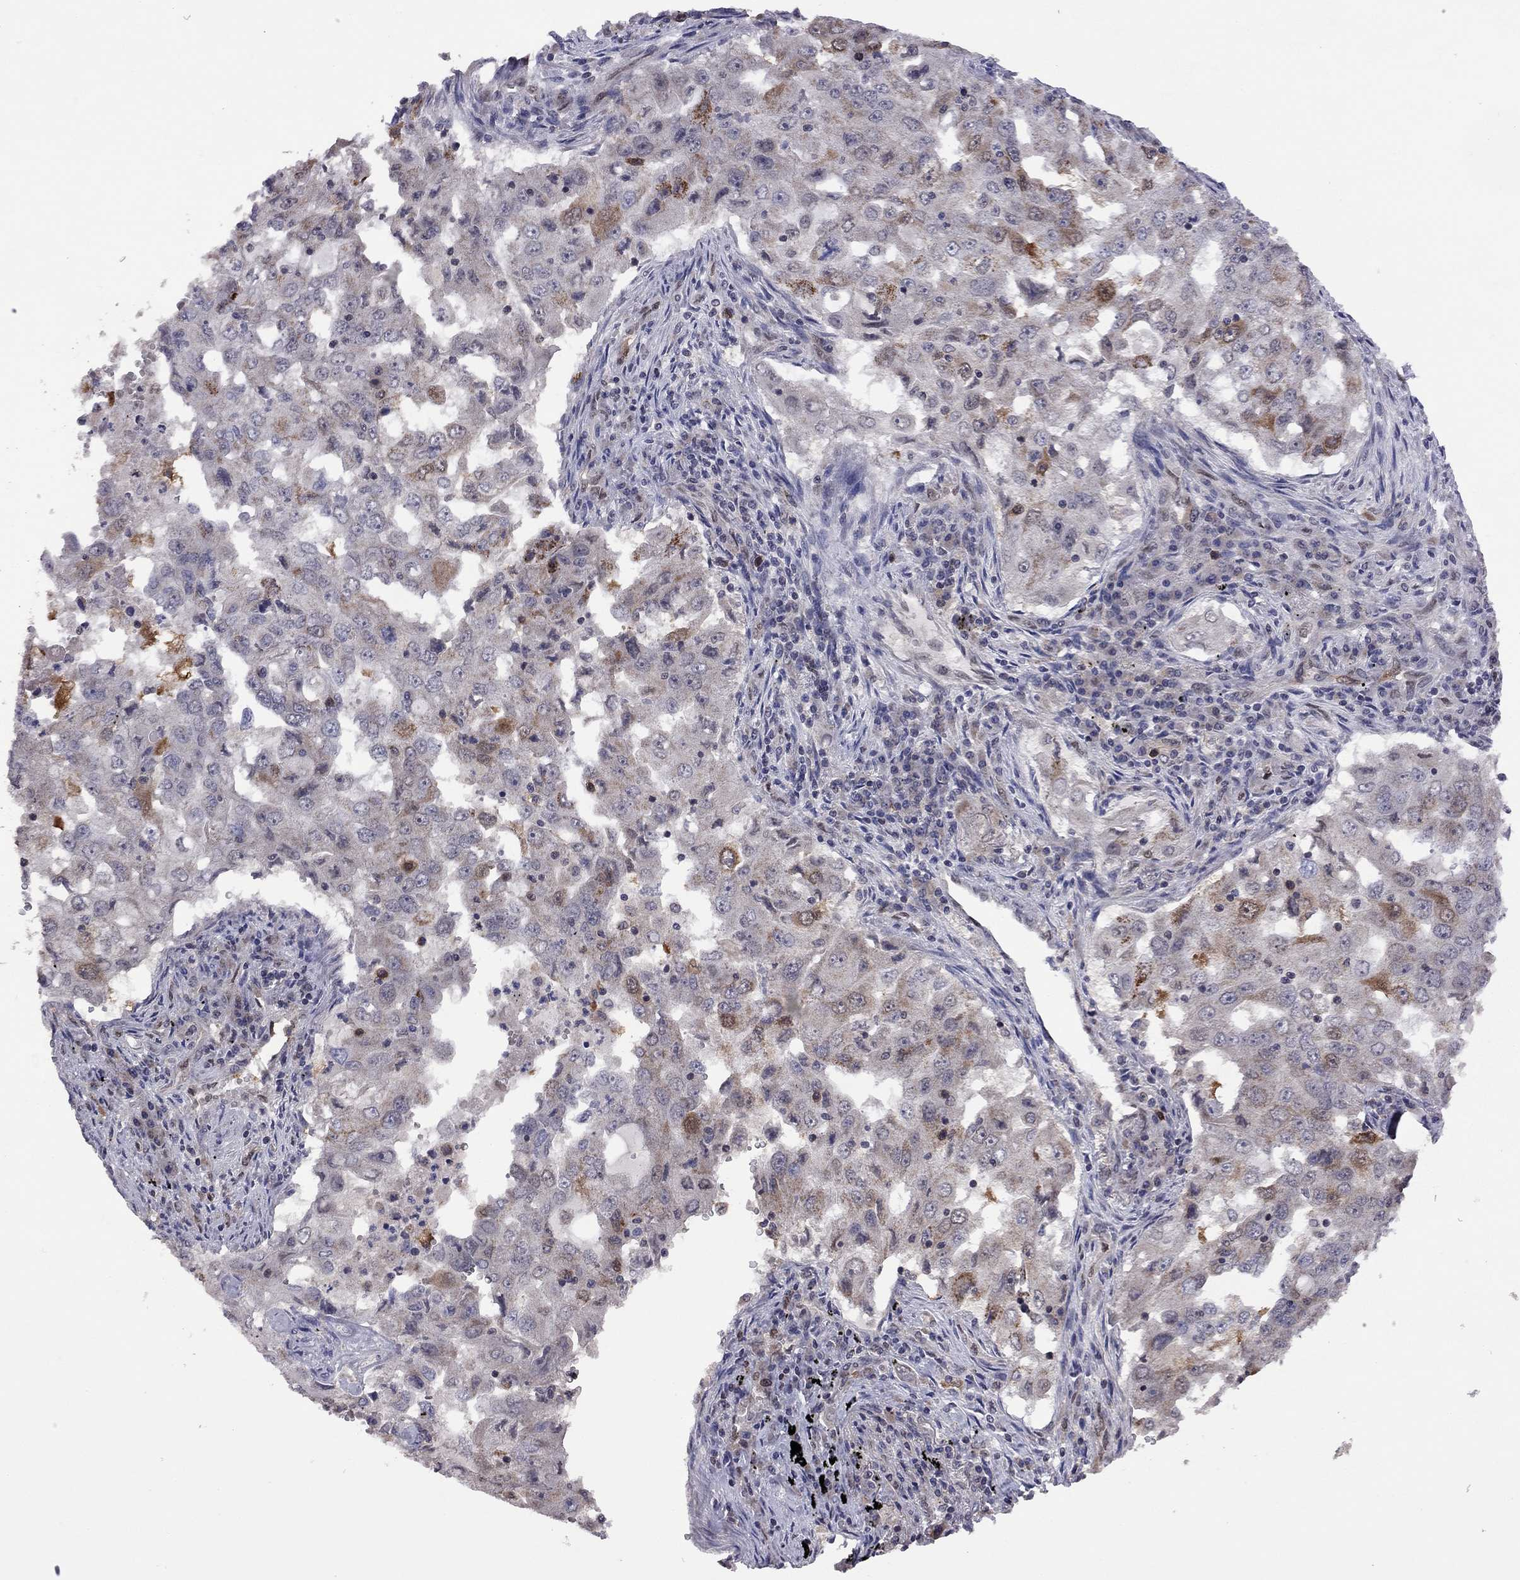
{"staining": {"intensity": "strong", "quantity": "<25%", "location": "cytoplasmic/membranous"}, "tissue": "lung cancer", "cell_type": "Tumor cells", "image_type": "cancer", "snomed": [{"axis": "morphology", "description": "Adenocarcinoma, NOS"}, {"axis": "topography", "description": "Lung"}], "caption": "Tumor cells reveal medium levels of strong cytoplasmic/membranous staining in about <25% of cells in lung cancer (adenocarcinoma).", "gene": "GPAA1", "patient": {"sex": "female", "age": 61}}